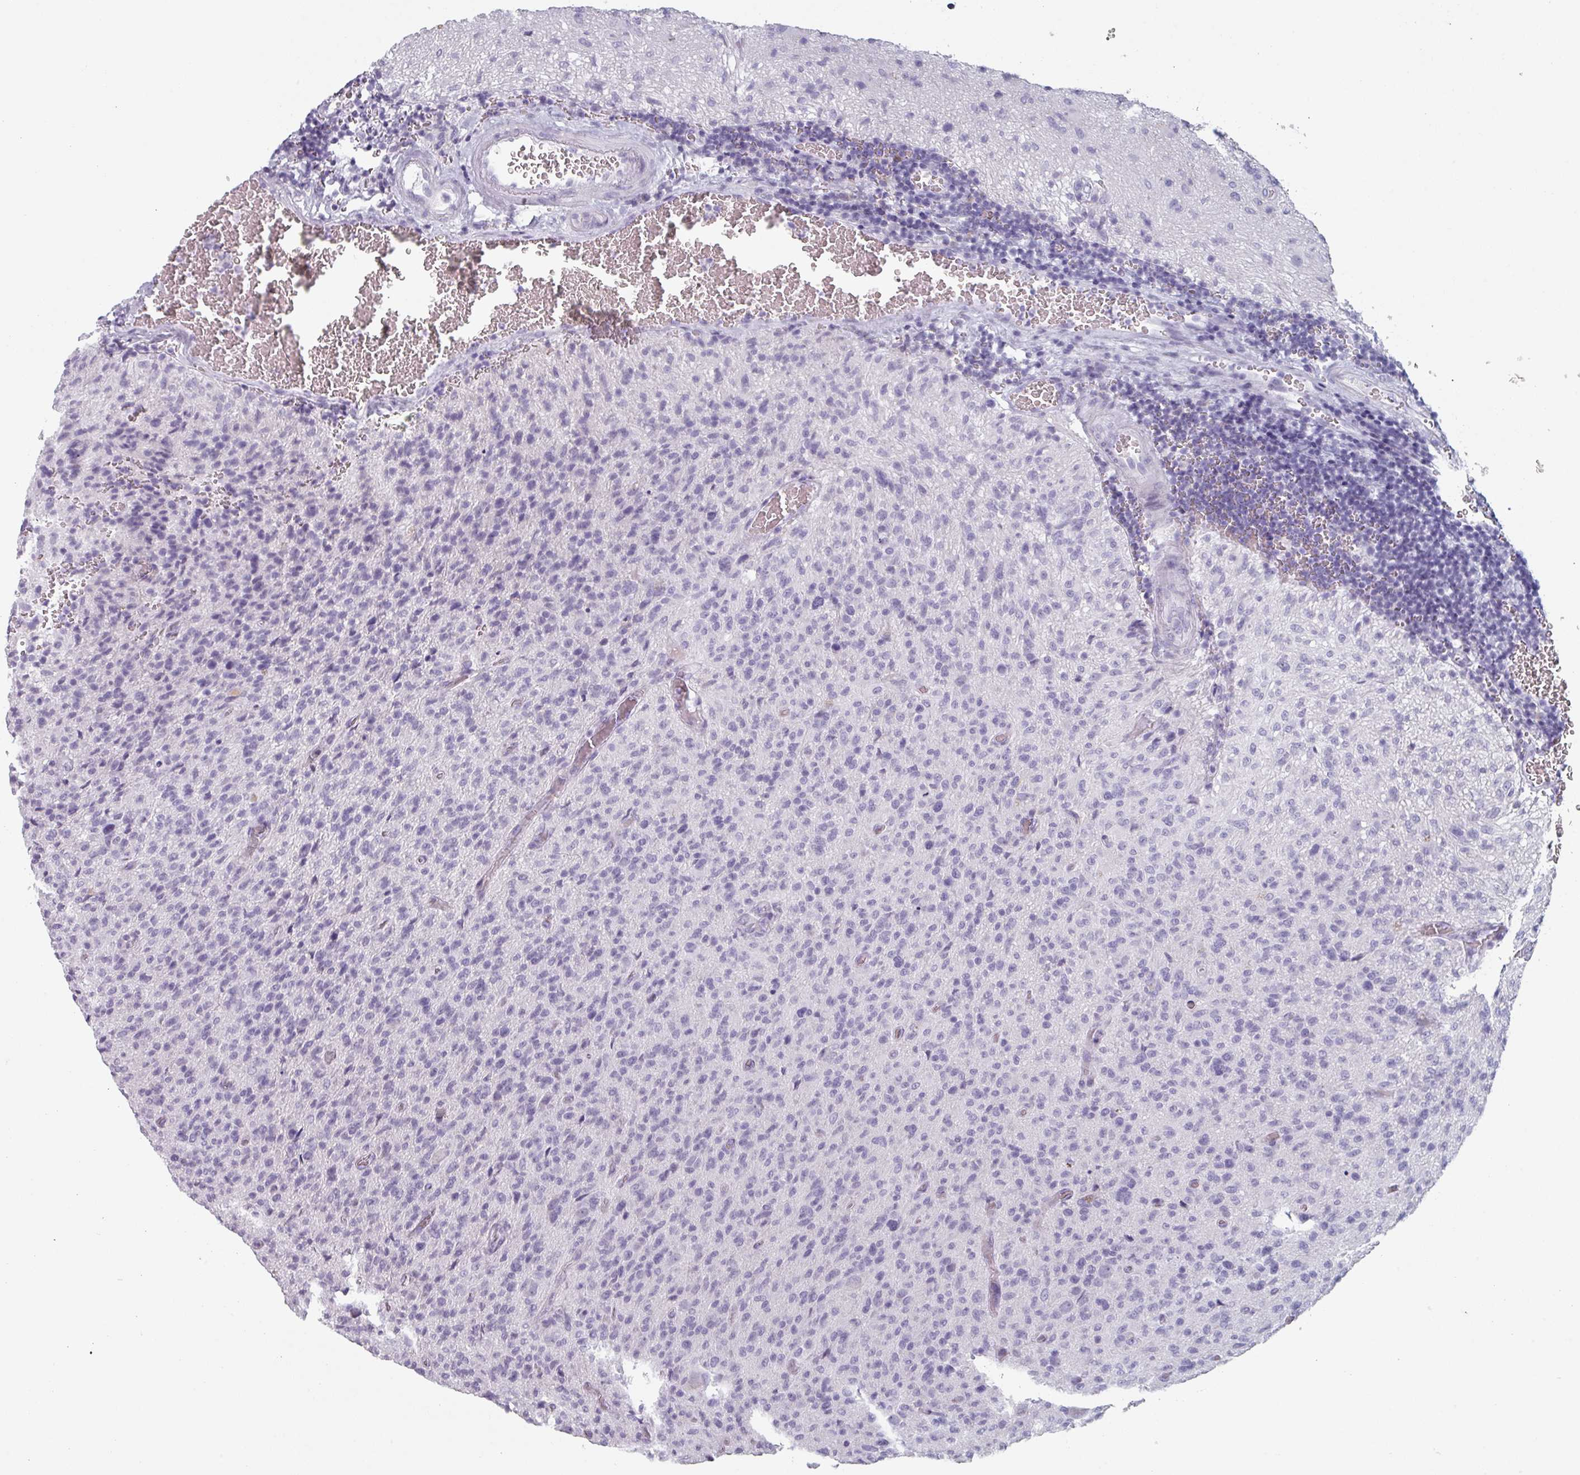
{"staining": {"intensity": "negative", "quantity": "none", "location": "none"}, "tissue": "glioma", "cell_type": "Tumor cells", "image_type": "cancer", "snomed": [{"axis": "morphology", "description": "Glioma, malignant, High grade"}, {"axis": "topography", "description": "Brain"}], "caption": "High magnification brightfield microscopy of malignant glioma (high-grade) stained with DAB (brown) and counterstained with hematoxylin (blue): tumor cells show no significant staining.", "gene": "SLC35G2", "patient": {"sex": "female", "age": 57}}